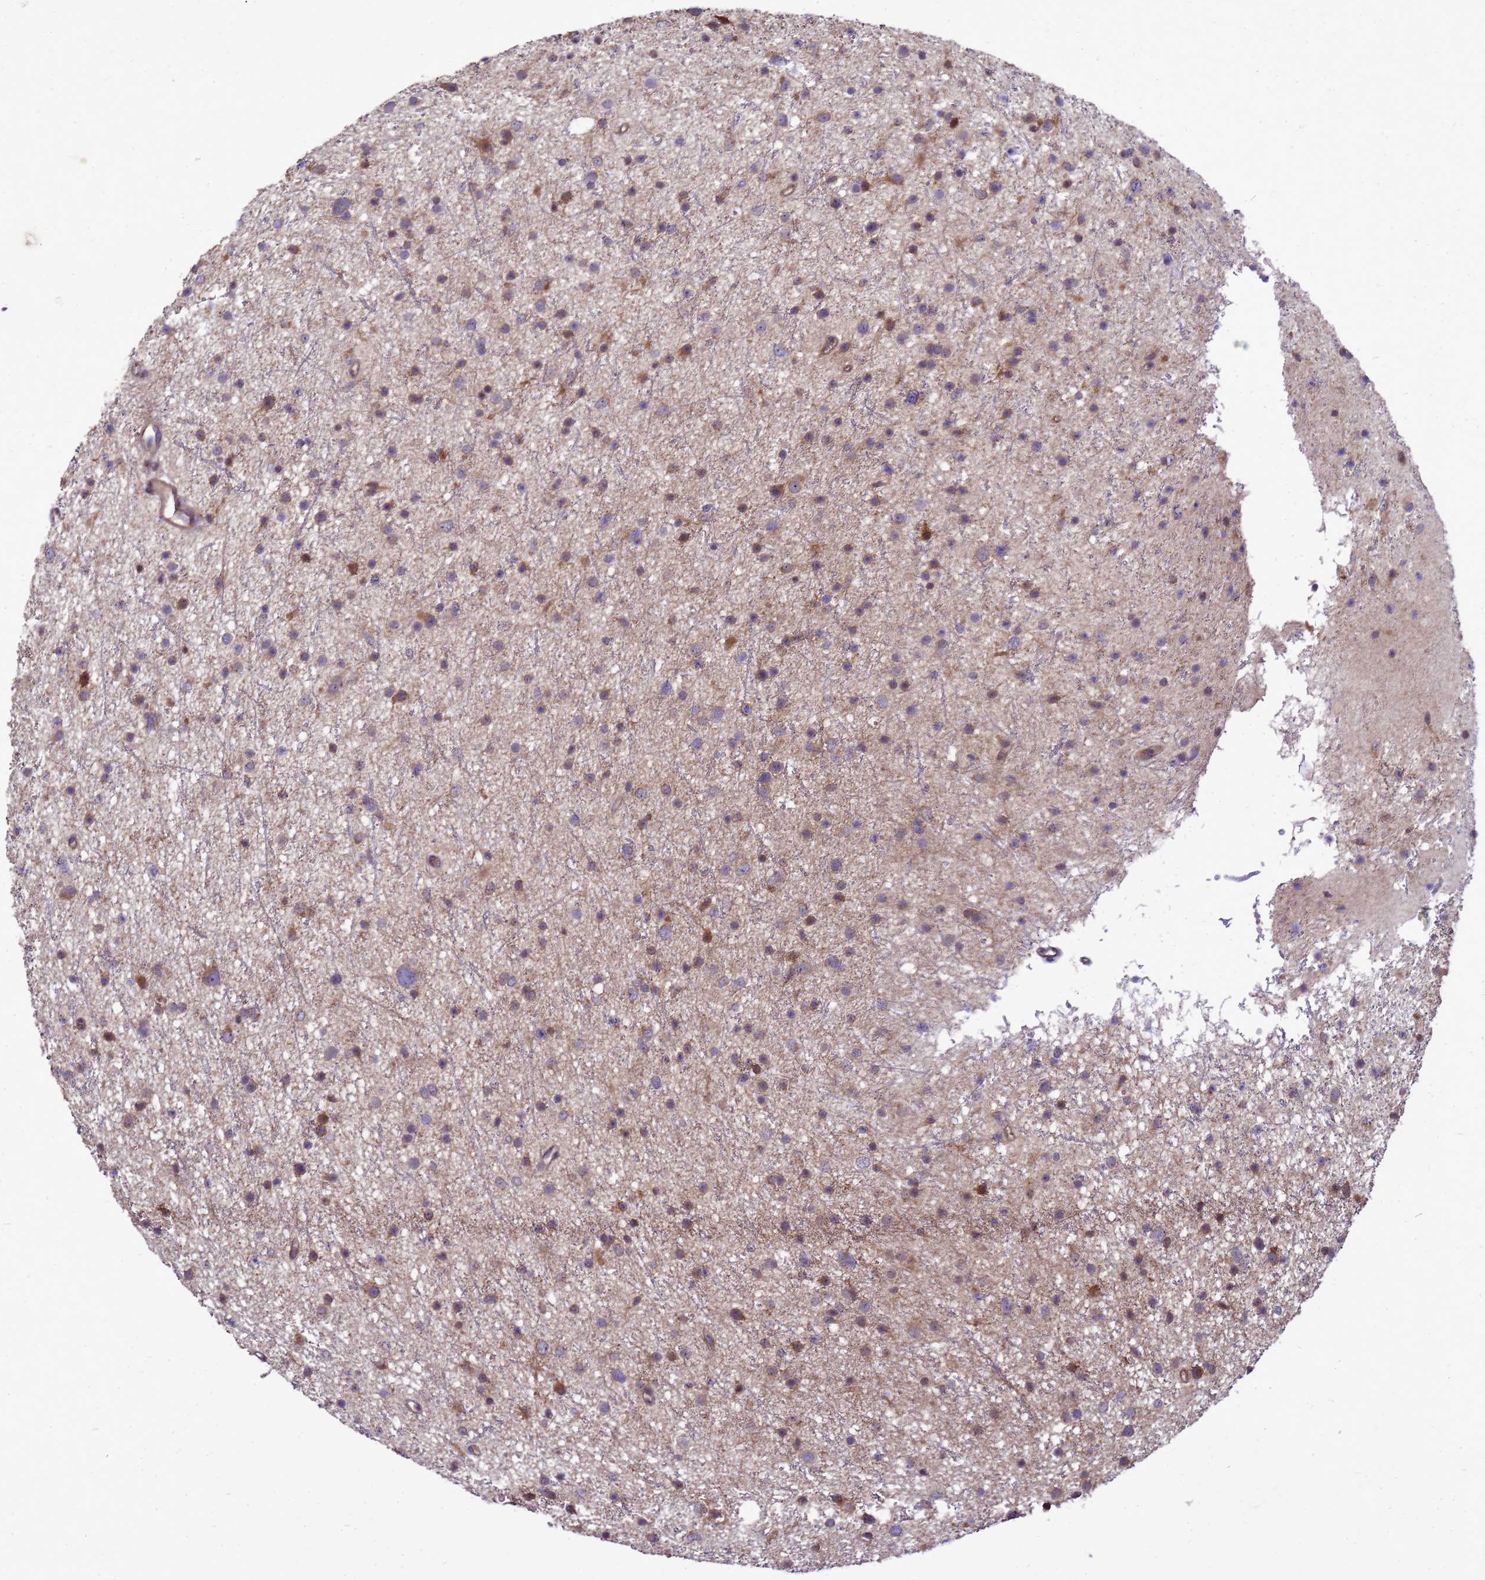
{"staining": {"intensity": "moderate", "quantity": "25%-75%", "location": "cytoplasmic/membranous,nuclear"}, "tissue": "glioma", "cell_type": "Tumor cells", "image_type": "cancer", "snomed": [{"axis": "morphology", "description": "Glioma, malignant, Low grade"}, {"axis": "topography", "description": "Cerebral cortex"}], "caption": "Tumor cells show medium levels of moderate cytoplasmic/membranous and nuclear expression in about 25%-75% of cells in human glioma. The staining was performed using DAB (3,3'-diaminobenzidine) to visualize the protein expression in brown, while the nuclei were stained in blue with hematoxylin (Magnification: 20x).", "gene": "EIF4EBP3", "patient": {"sex": "female", "age": 39}}